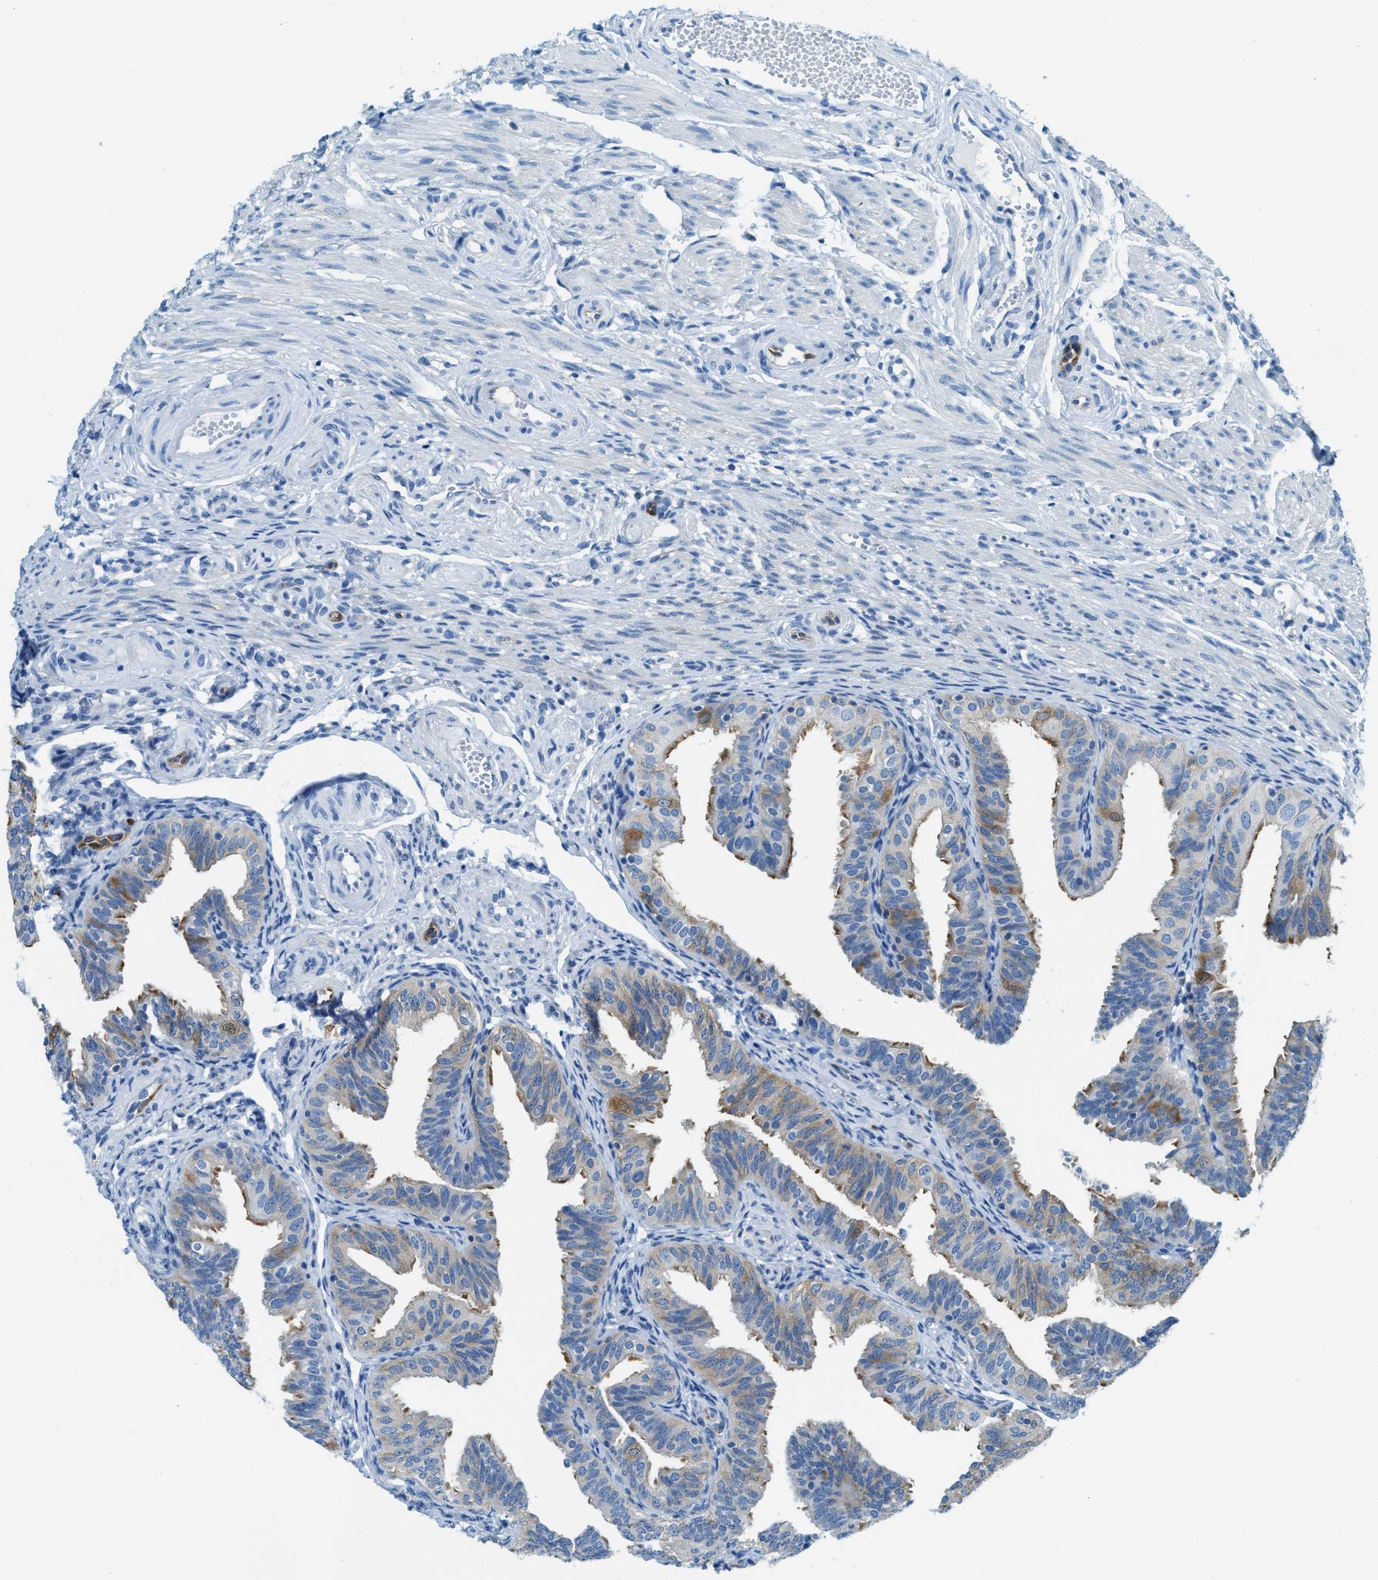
{"staining": {"intensity": "moderate", "quantity": "<25%", "location": "cytoplasmic/membranous"}, "tissue": "fallopian tube", "cell_type": "Glandular cells", "image_type": "normal", "snomed": [{"axis": "morphology", "description": "Normal tissue, NOS"}, {"axis": "topography", "description": "Fallopian tube"}], "caption": "Immunohistochemistry staining of benign fallopian tube, which displays low levels of moderate cytoplasmic/membranous expression in about <25% of glandular cells indicating moderate cytoplasmic/membranous protein positivity. The staining was performed using DAB (3,3'-diaminobenzidine) (brown) for protein detection and nuclei were counterstained in hematoxylin (blue).", "gene": "MATCAP2", "patient": {"sex": "female", "age": 35}}